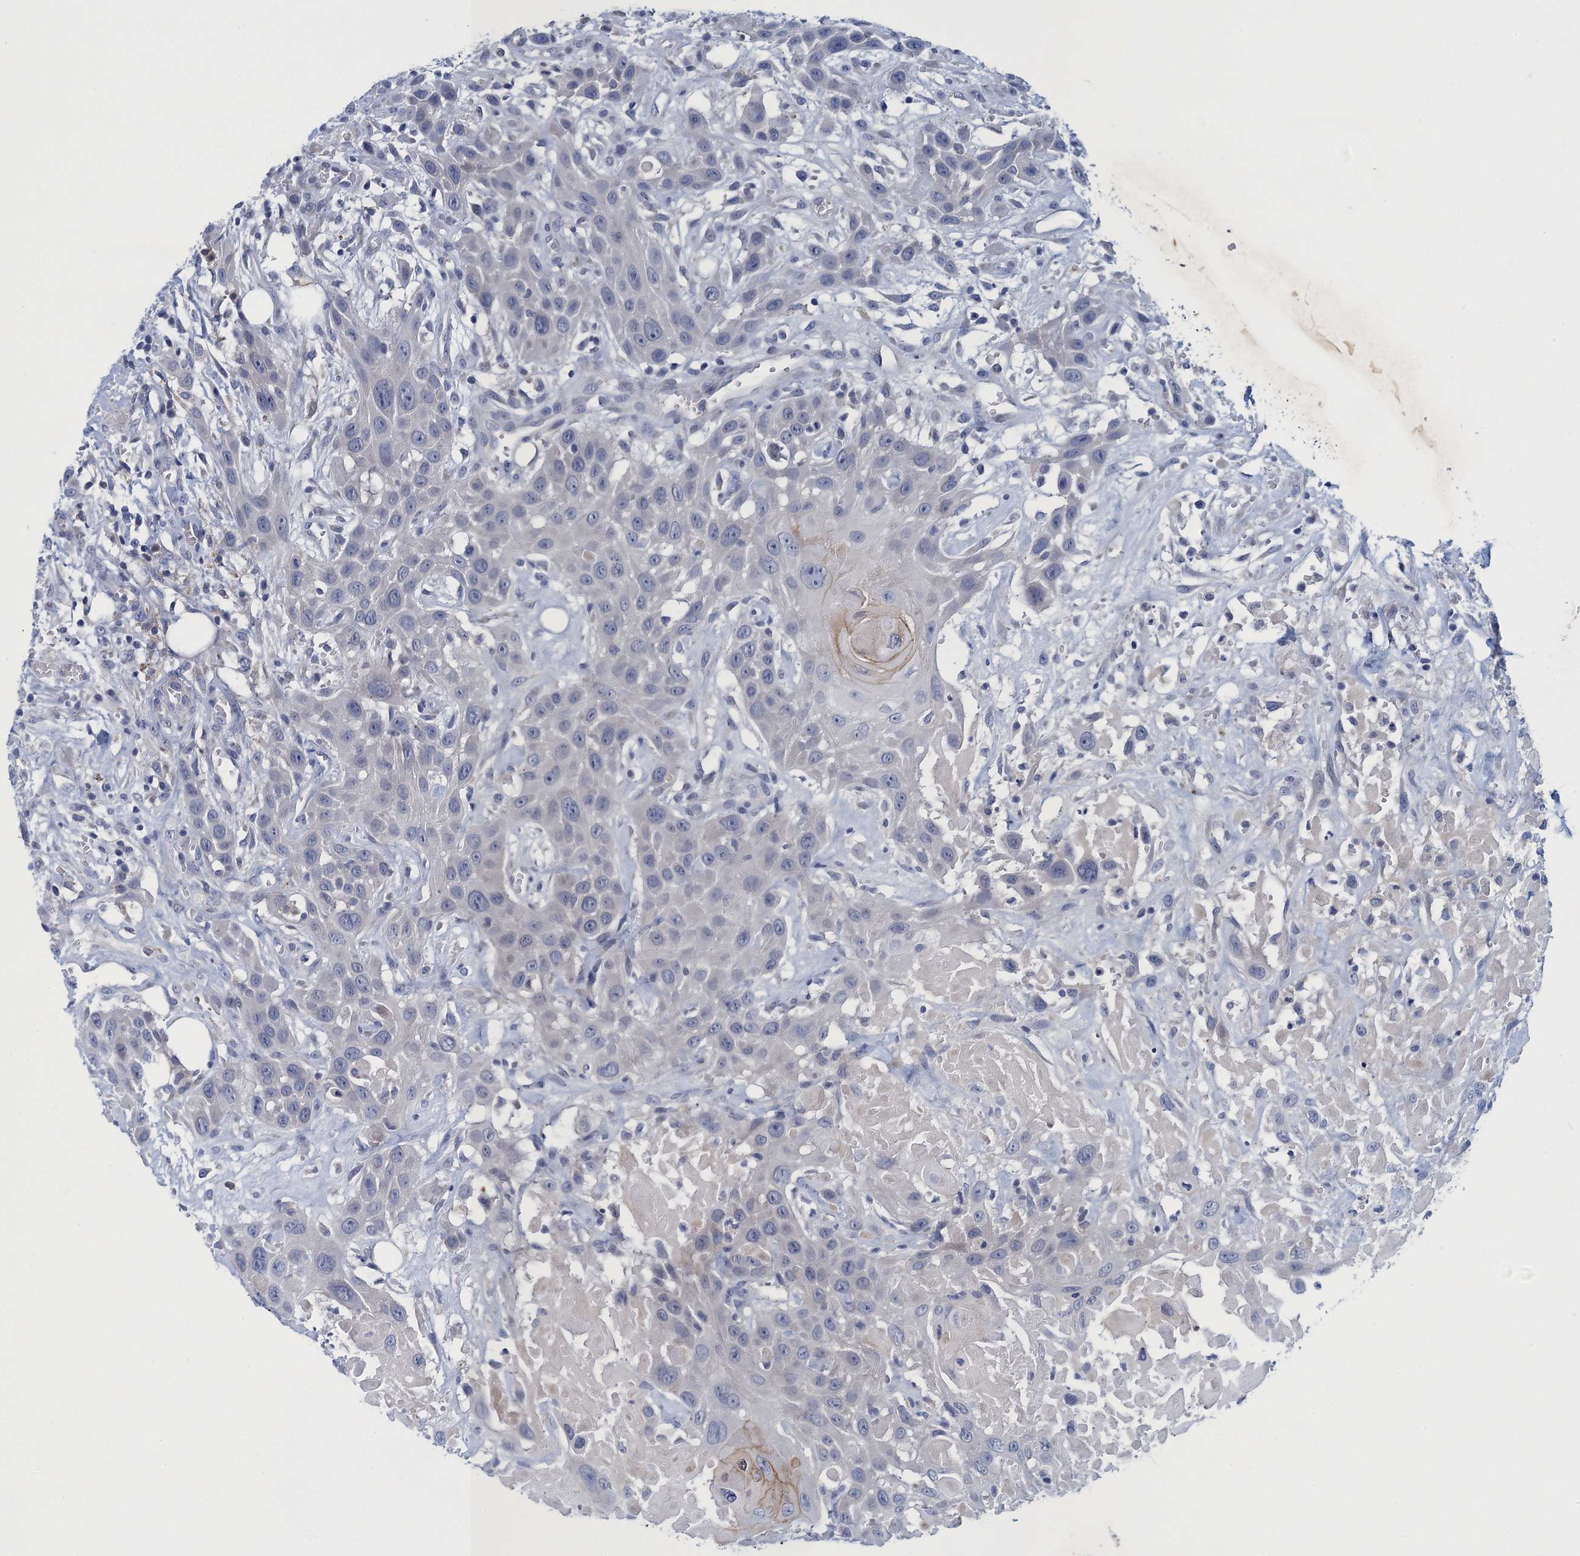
{"staining": {"intensity": "weak", "quantity": "<25%", "location": "cytoplasmic/membranous"}, "tissue": "head and neck cancer", "cell_type": "Tumor cells", "image_type": "cancer", "snomed": [{"axis": "morphology", "description": "Squamous cell carcinoma, NOS"}, {"axis": "topography", "description": "Head-Neck"}], "caption": "Immunohistochemistry photomicrograph of neoplastic tissue: human head and neck cancer stained with DAB shows no significant protein expression in tumor cells.", "gene": "SCEL", "patient": {"sex": "male", "age": 81}}